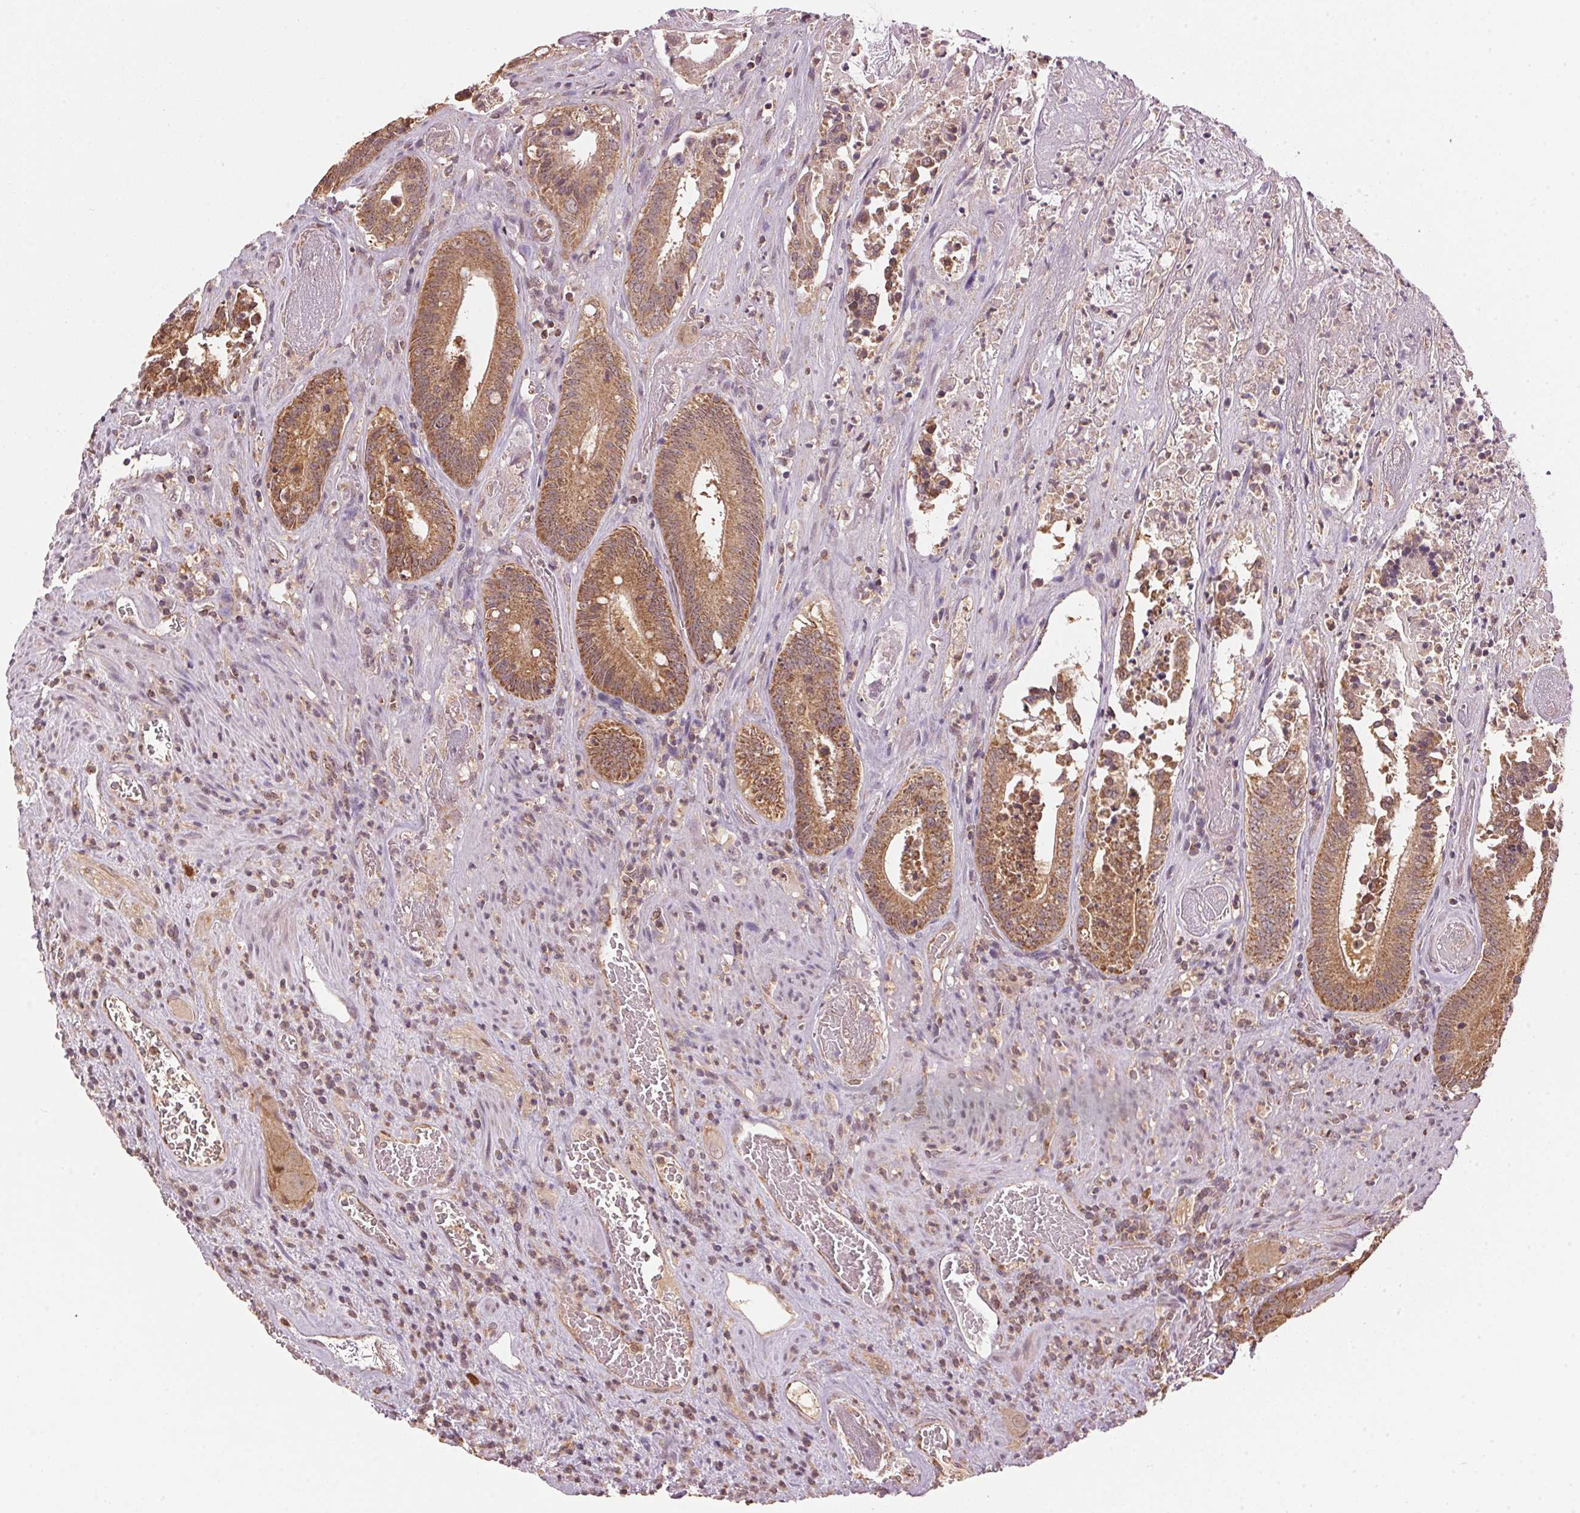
{"staining": {"intensity": "moderate", "quantity": ">75%", "location": "cytoplasmic/membranous"}, "tissue": "colorectal cancer", "cell_type": "Tumor cells", "image_type": "cancer", "snomed": [{"axis": "morphology", "description": "Adenocarcinoma, NOS"}, {"axis": "topography", "description": "Rectum"}], "caption": "Protein staining demonstrates moderate cytoplasmic/membranous staining in about >75% of tumor cells in adenocarcinoma (colorectal). Nuclei are stained in blue.", "gene": "ARHGAP6", "patient": {"sex": "female", "age": 62}}